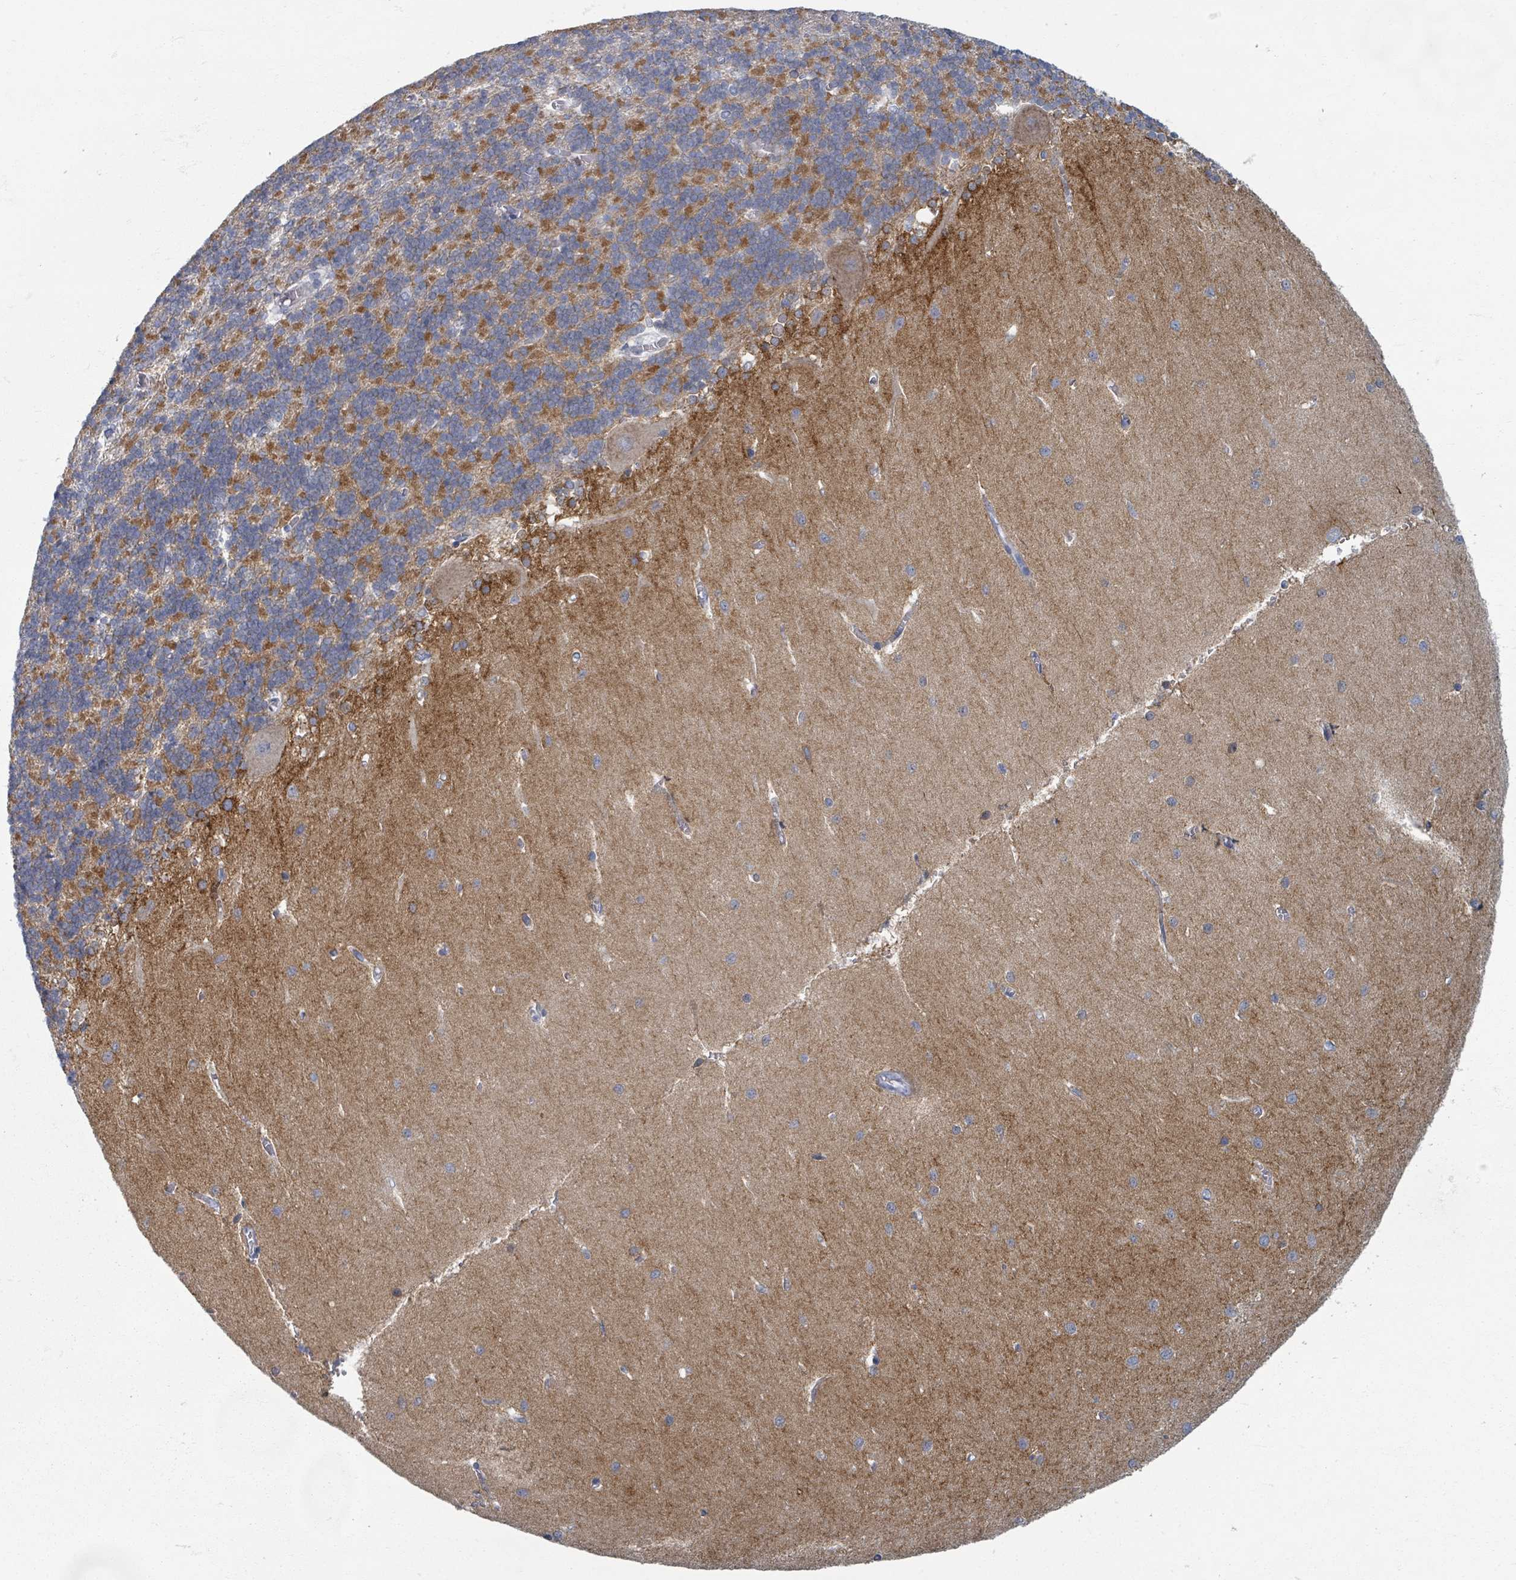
{"staining": {"intensity": "moderate", "quantity": "<25%", "location": "cytoplasmic/membranous"}, "tissue": "cerebellum", "cell_type": "Cells in granular layer", "image_type": "normal", "snomed": [{"axis": "morphology", "description": "Normal tissue, NOS"}, {"axis": "topography", "description": "Cerebellum"}], "caption": "Moderate cytoplasmic/membranous protein expression is present in about <25% of cells in granular layer in cerebellum.", "gene": "TAS2R1", "patient": {"sex": "male", "age": 37}}